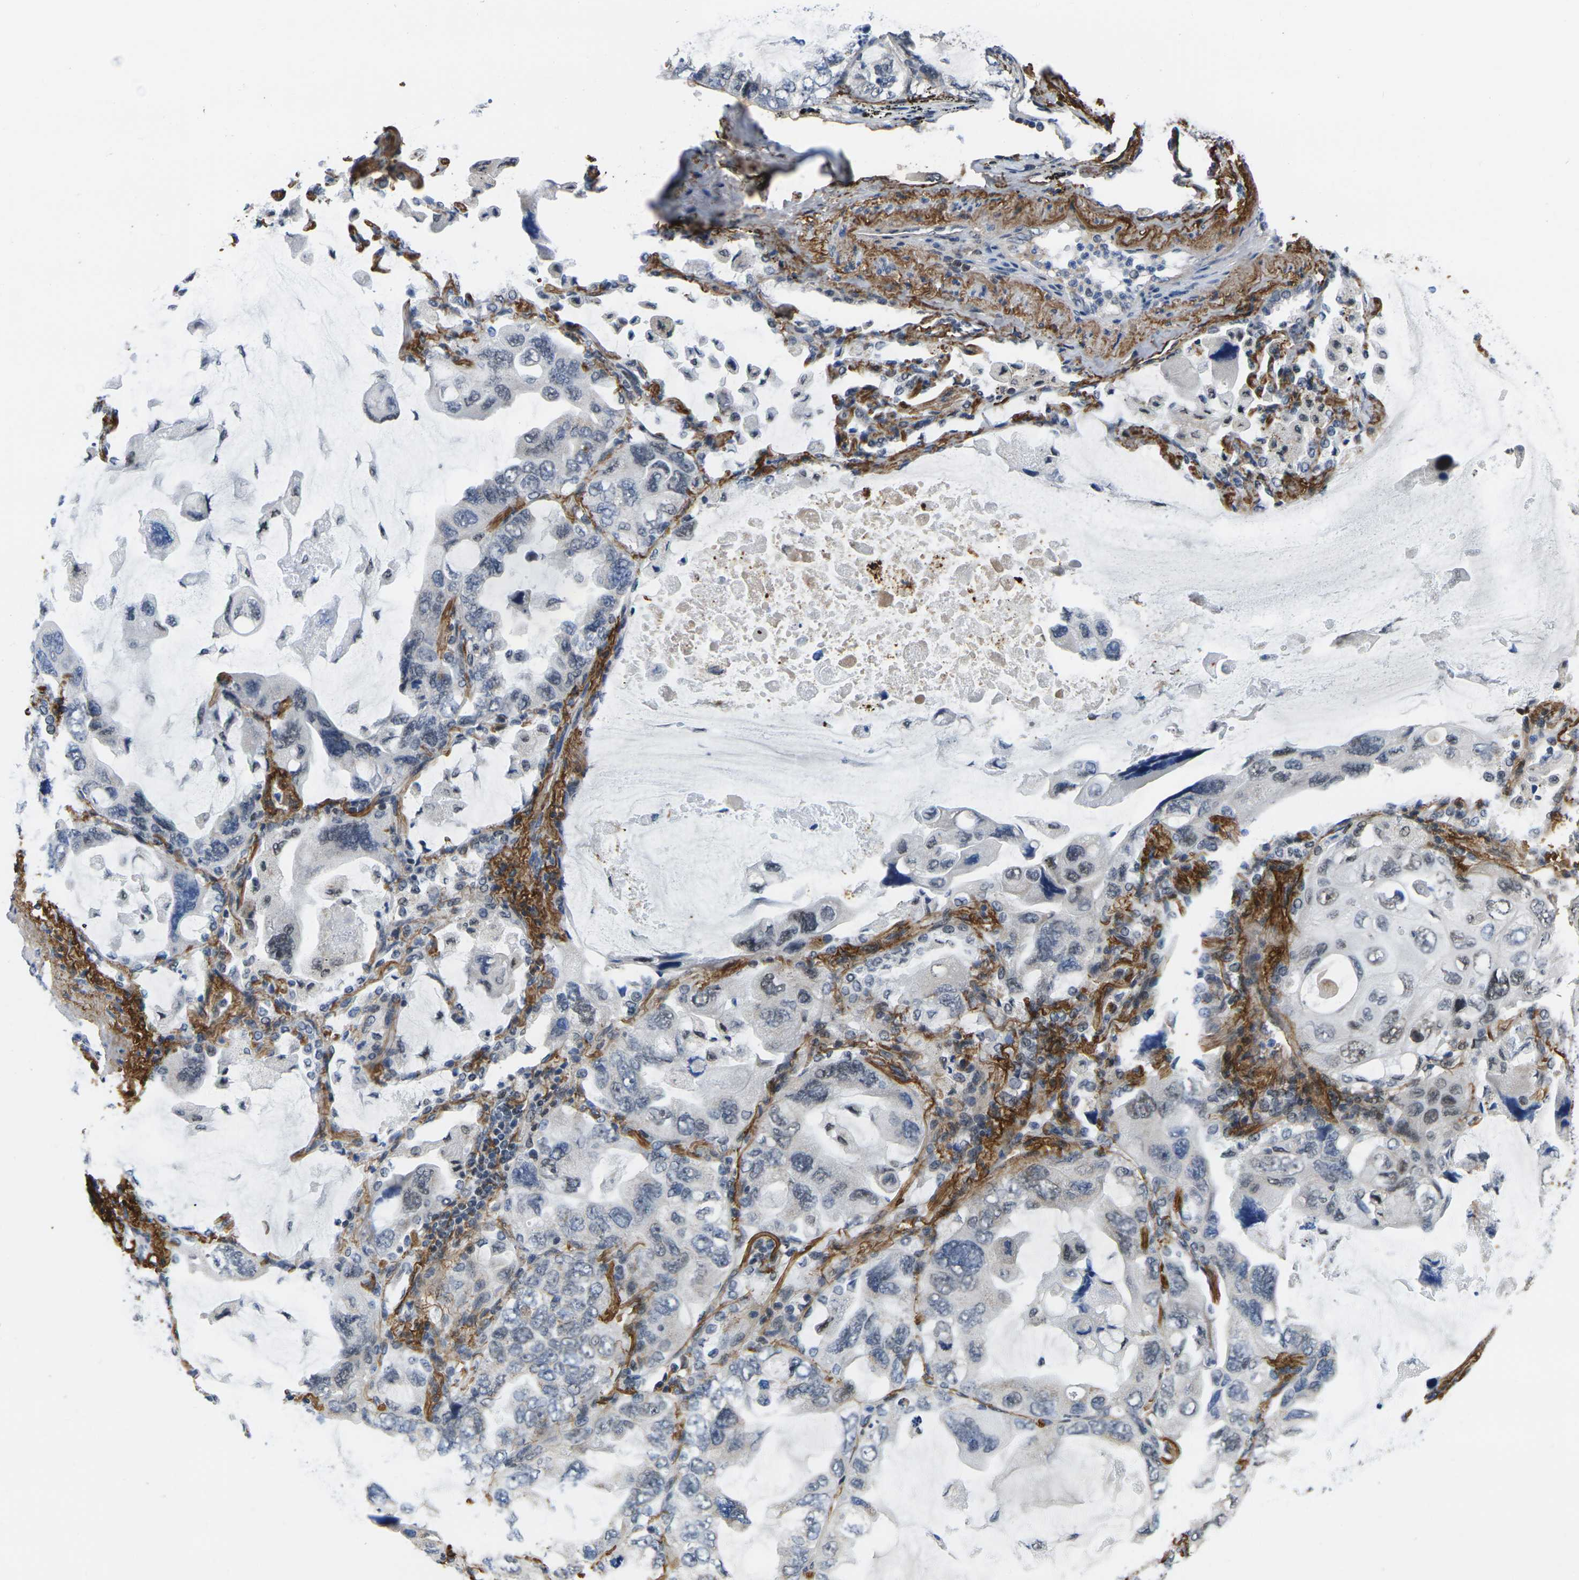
{"staining": {"intensity": "weak", "quantity": "<25%", "location": "nuclear"}, "tissue": "lung cancer", "cell_type": "Tumor cells", "image_type": "cancer", "snomed": [{"axis": "morphology", "description": "Squamous cell carcinoma, NOS"}, {"axis": "topography", "description": "Lung"}], "caption": "Immunohistochemistry of human lung cancer demonstrates no positivity in tumor cells.", "gene": "RBM7", "patient": {"sex": "female", "age": 73}}